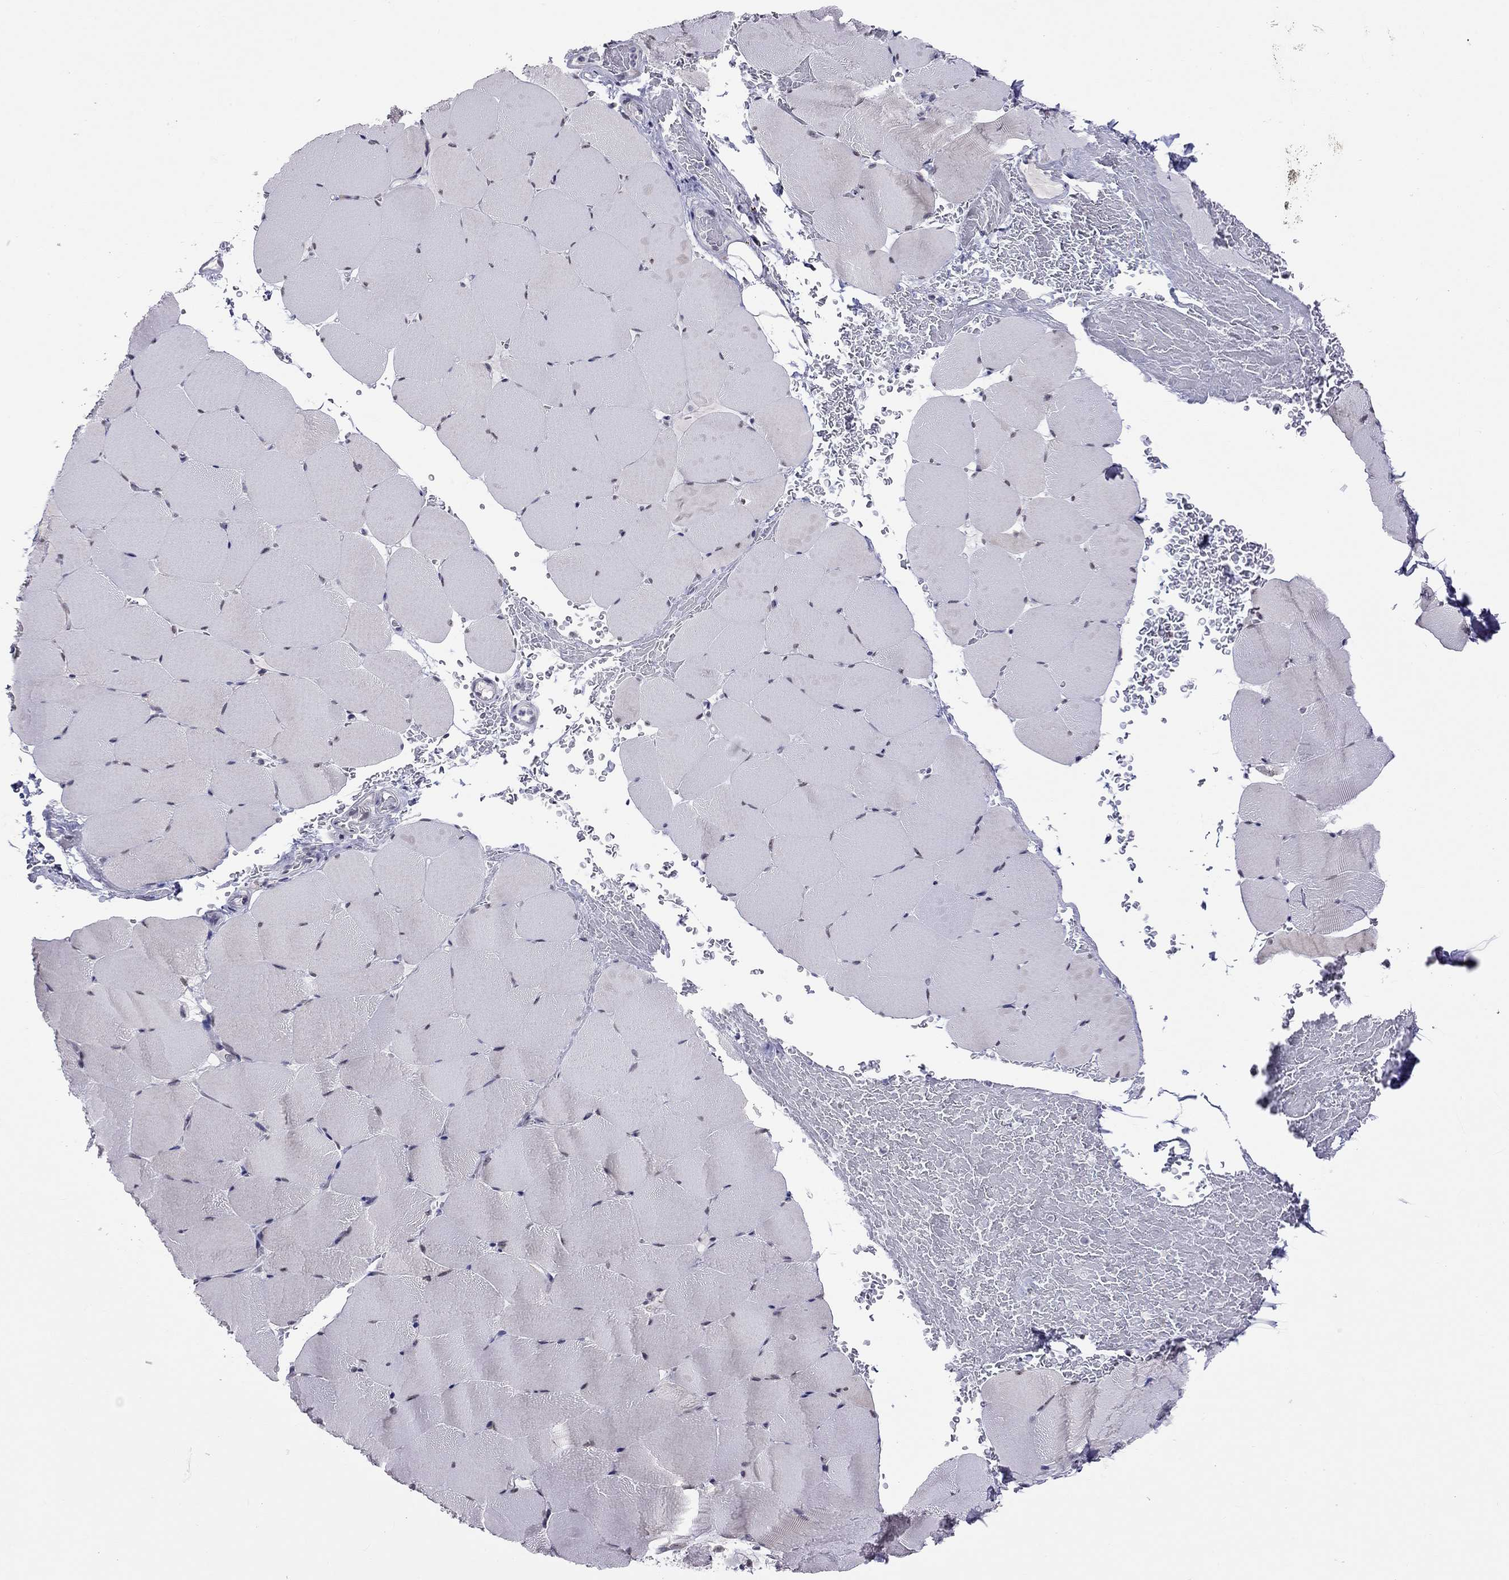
{"staining": {"intensity": "negative", "quantity": "none", "location": "none"}, "tissue": "skeletal muscle", "cell_type": "Myocytes", "image_type": "normal", "snomed": [{"axis": "morphology", "description": "Normal tissue, NOS"}, {"axis": "topography", "description": "Skeletal muscle"}], "caption": "IHC of normal human skeletal muscle exhibits no expression in myocytes.", "gene": "HES5", "patient": {"sex": "female", "age": 37}}